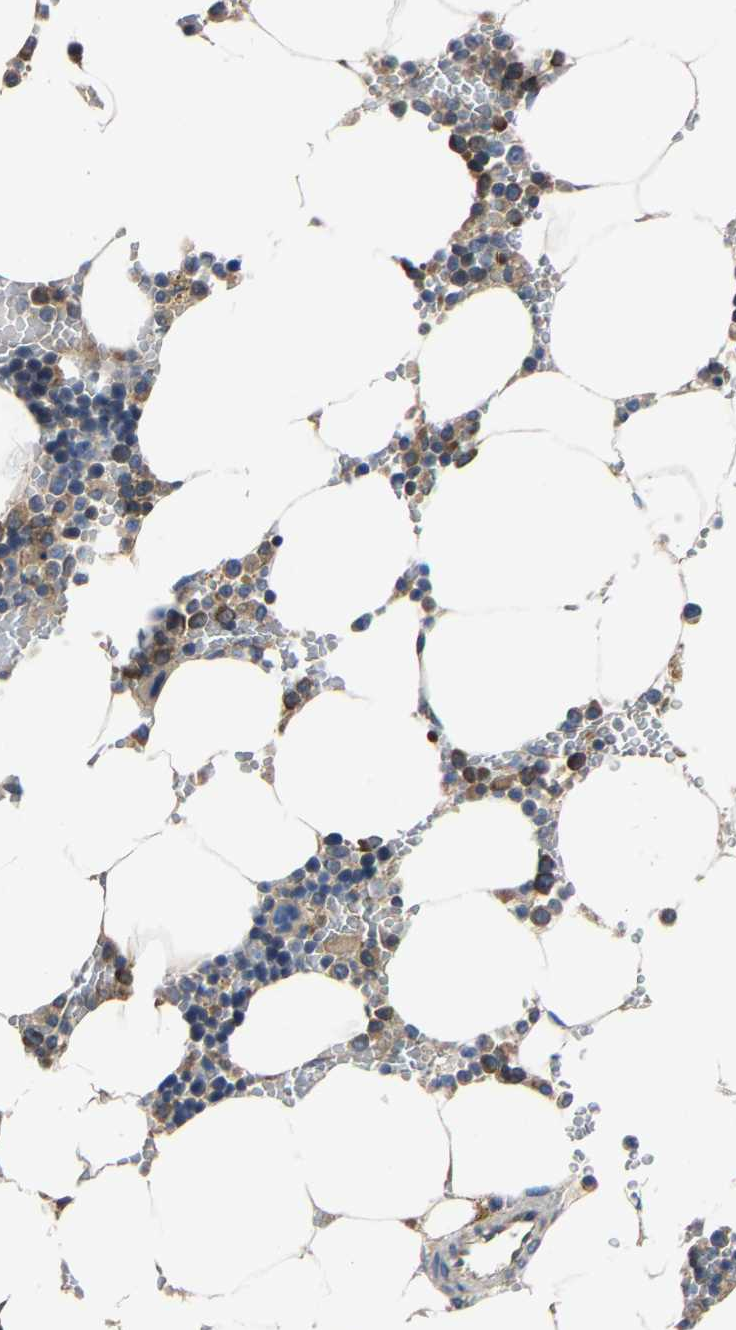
{"staining": {"intensity": "moderate", "quantity": "25%-75%", "location": "cytoplasmic/membranous"}, "tissue": "bone marrow", "cell_type": "Hematopoietic cells", "image_type": "normal", "snomed": [{"axis": "morphology", "description": "Normal tissue, NOS"}, {"axis": "topography", "description": "Bone marrow"}], "caption": "Immunohistochemical staining of normal bone marrow demonstrates moderate cytoplasmic/membranous protein expression in approximately 25%-75% of hematopoietic cells. The staining was performed using DAB (3,3'-diaminobenzidine), with brown indicating positive protein expression. Nuclei are stained blue with hematoxylin.", "gene": "G3BP2", "patient": {"sex": "male", "age": 70}}